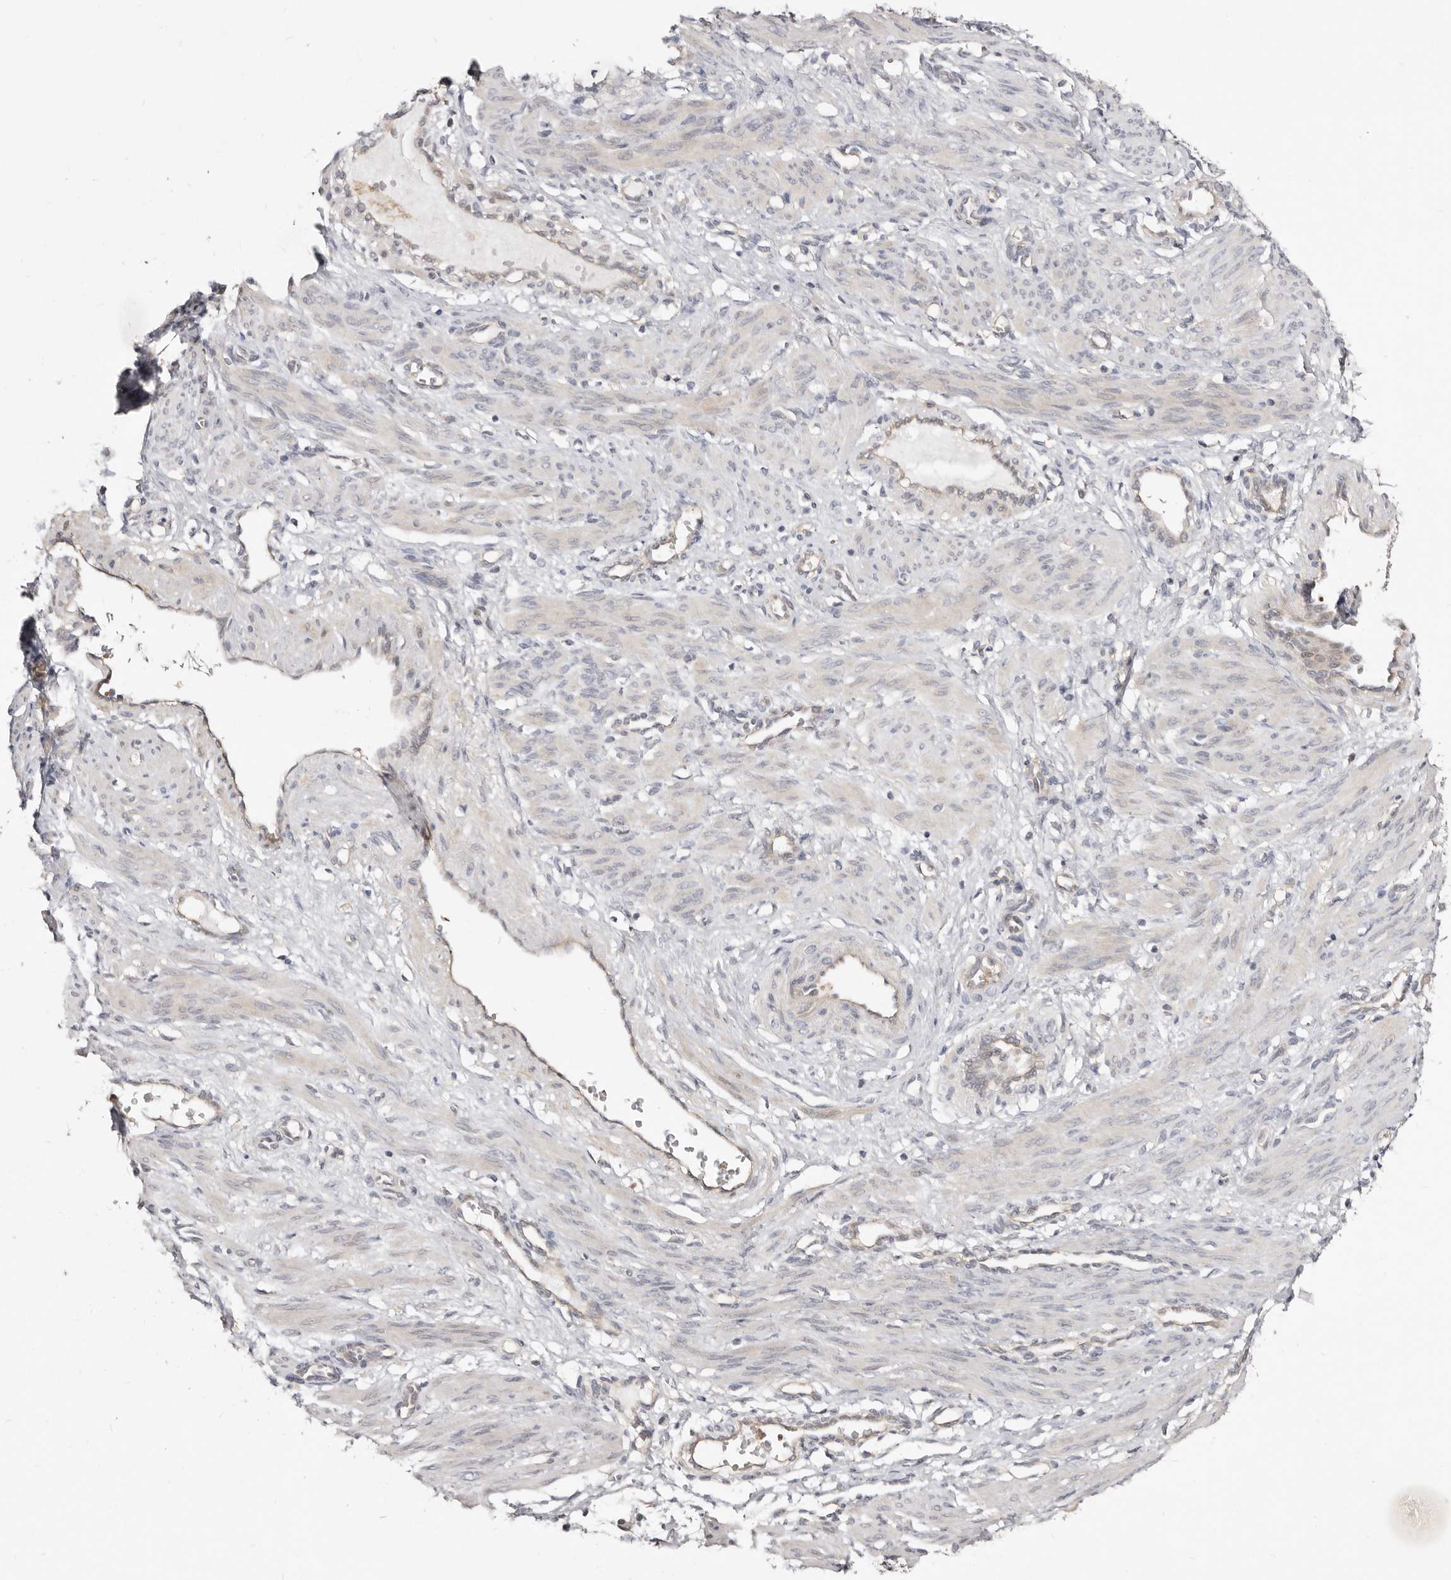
{"staining": {"intensity": "negative", "quantity": "none", "location": "none"}, "tissue": "smooth muscle", "cell_type": "Smooth muscle cells", "image_type": "normal", "snomed": [{"axis": "morphology", "description": "Normal tissue, NOS"}, {"axis": "topography", "description": "Endometrium"}], "caption": "IHC image of normal smooth muscle stained for a protein (brown), which shows no expression in smooth muscle cells.", "gene": "TC2N", "patient": {"sex": "female", "age": 33}}